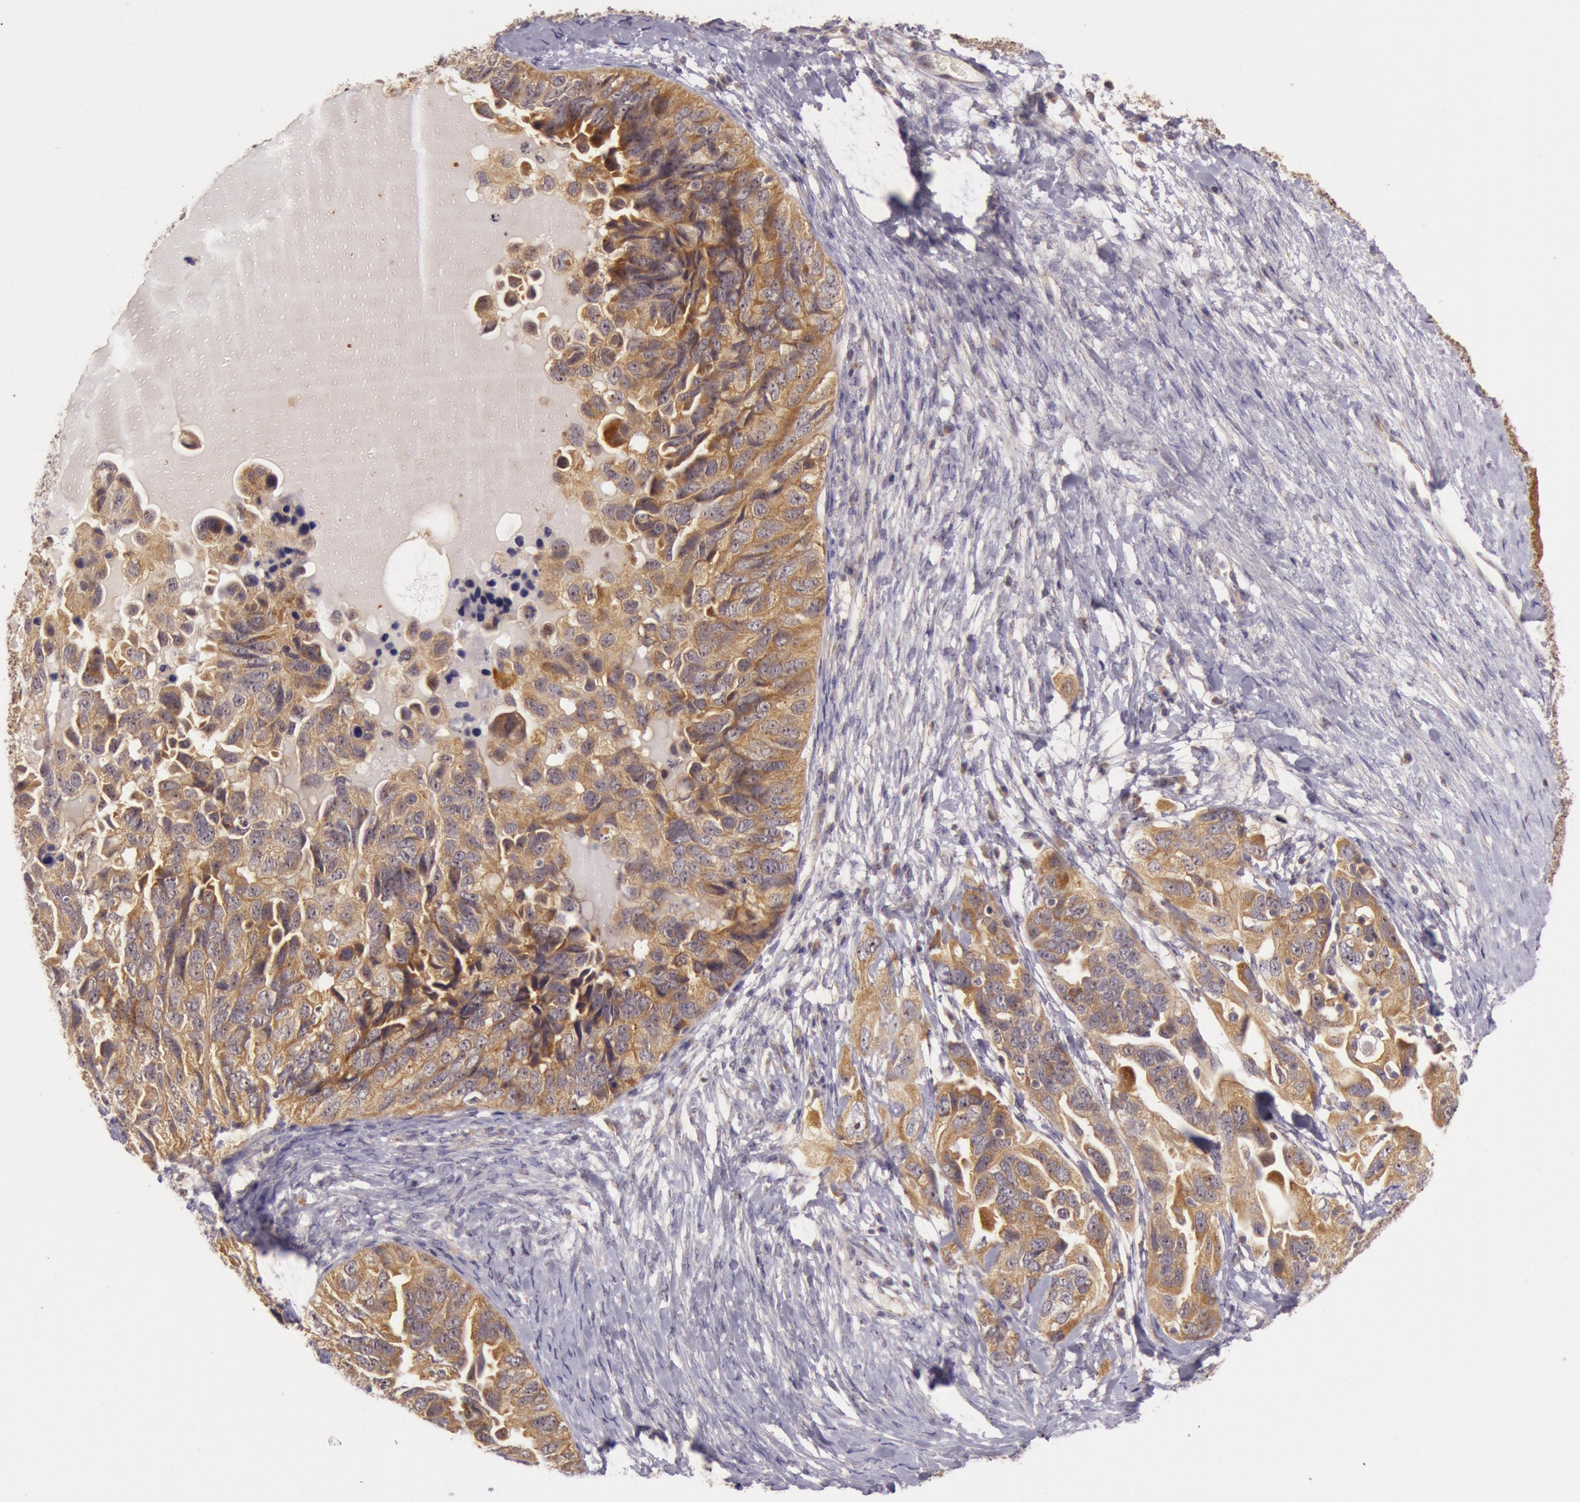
{"staining": {"intensity": "strong", "quantity": ">75%", "location": "cytoplasmic/membranous,nuclear"}, "tissue": "ovarian cancer", "cell_type": "Tumor cells", "image_type": "cancer", "snomed": [{"axis": "morphology", "description": "Cystadenocarcinoma, serous, NOS"}, {"axis": "topography", "description": "Ovary"}], "caption": "The micrograph exhibits immunohistochemical staining of serous cystadenocarcinoma (ovarian). There is strong cytoplasmic/membranous and nuclear expression is seen in approximately >75% of tumor cells. Ihc stains the protein of interest in brown and the nuclei are stained blue.", "gene": "CDK16", "patient": {"sex": "female", "age": 82}}